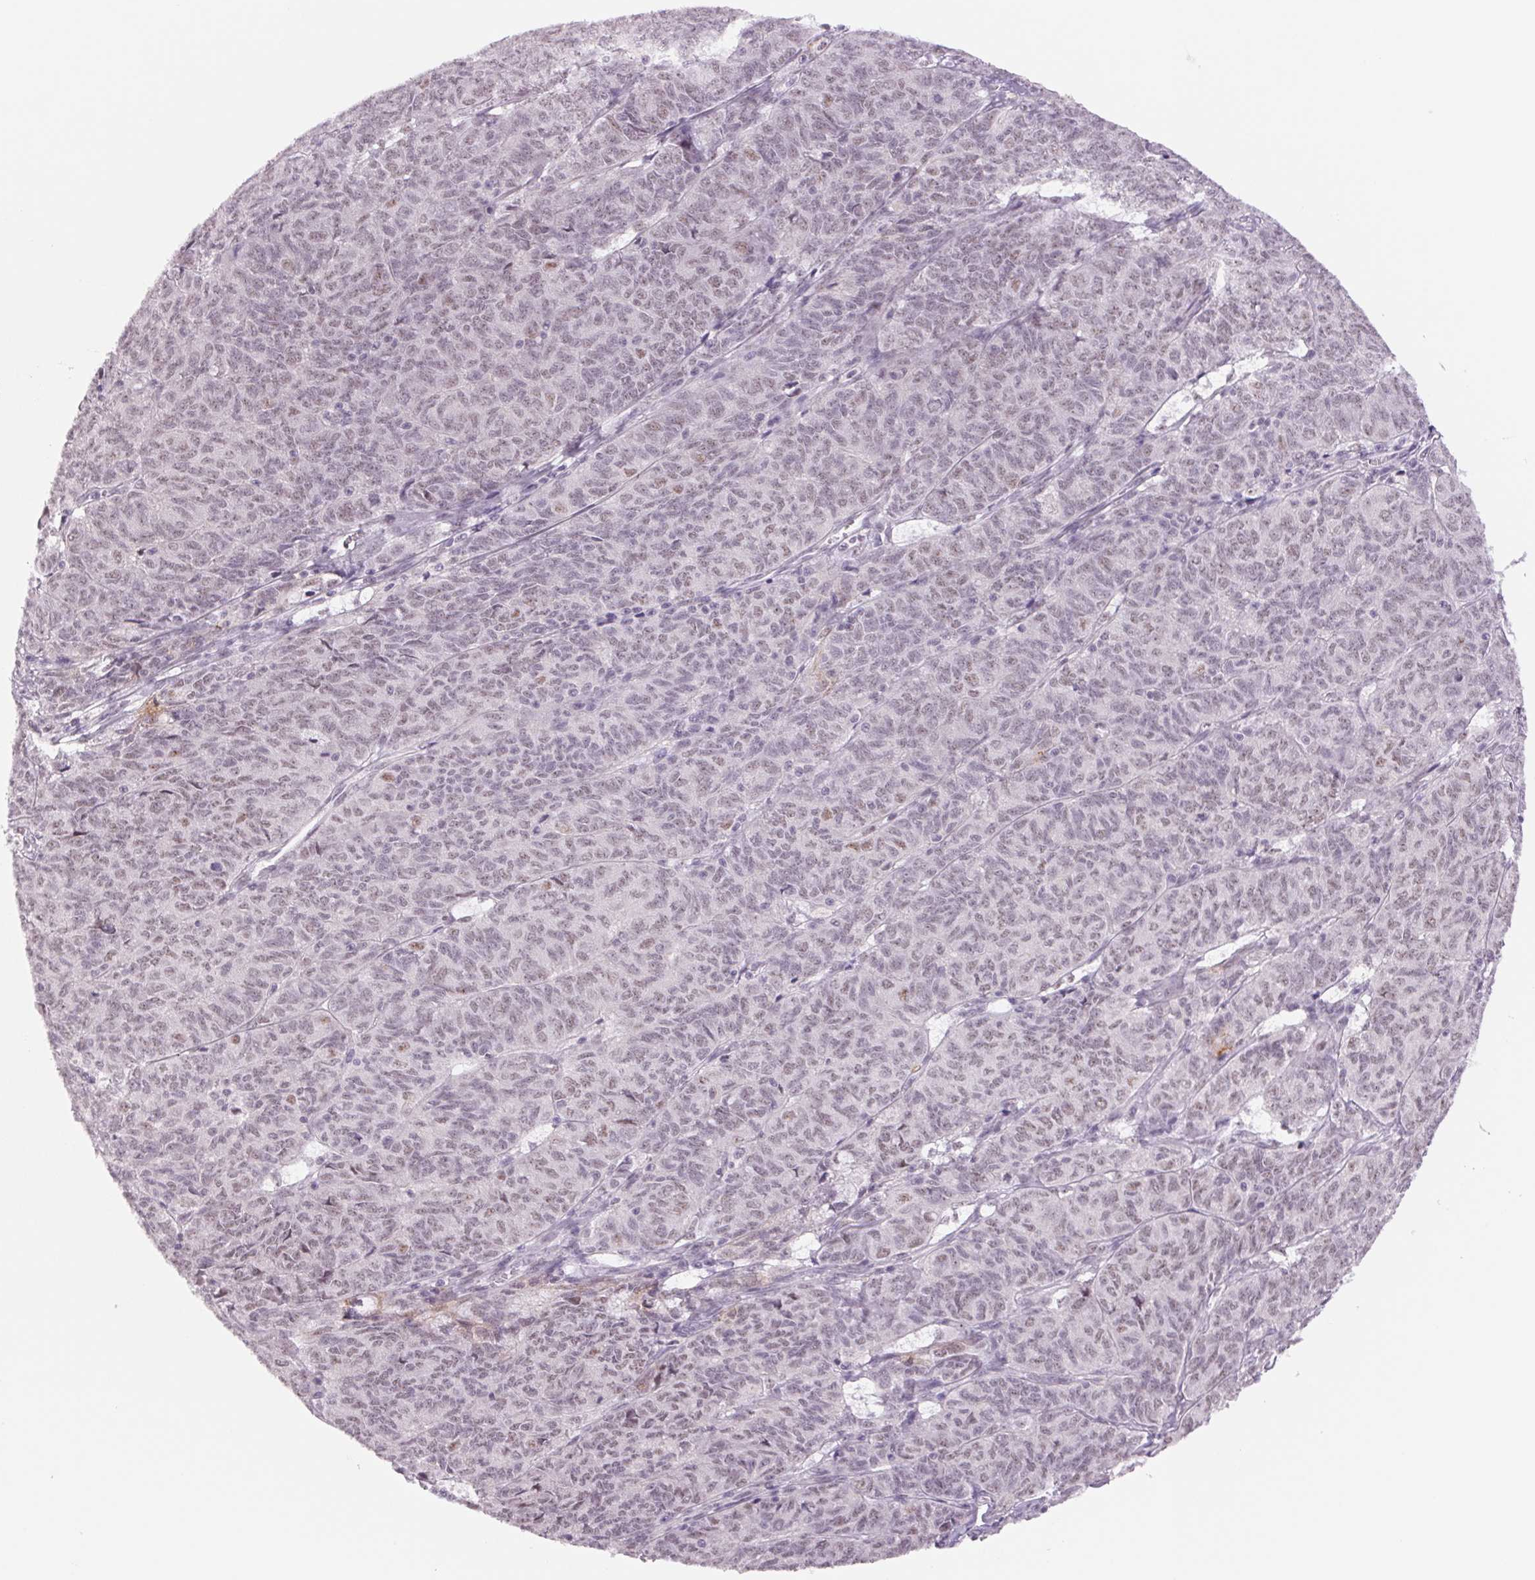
{"staining": {"intensity": "negative", "quantity": "none", "location": "none"}, "tissue": "ovarian cancer", "cell_type": "Tumor cells", "image_type": "cancer", "snomed": [{"axis": "morphology", "description": "Carcinoma, endometroid"}, {"axis": "topography", "description": "Ovary"}], "caption": "Photomicrograph shows no protein staining in tumor cells of ovarian cancer (endometroid carcinoma) tissue. (DAB (3,3'-diaminobenzidine) immunohistochemistry visualized using brightfield microscopy, high magnification).", "gene": "ZC3H14", "patient": {"sex": "female", "age": 80}}